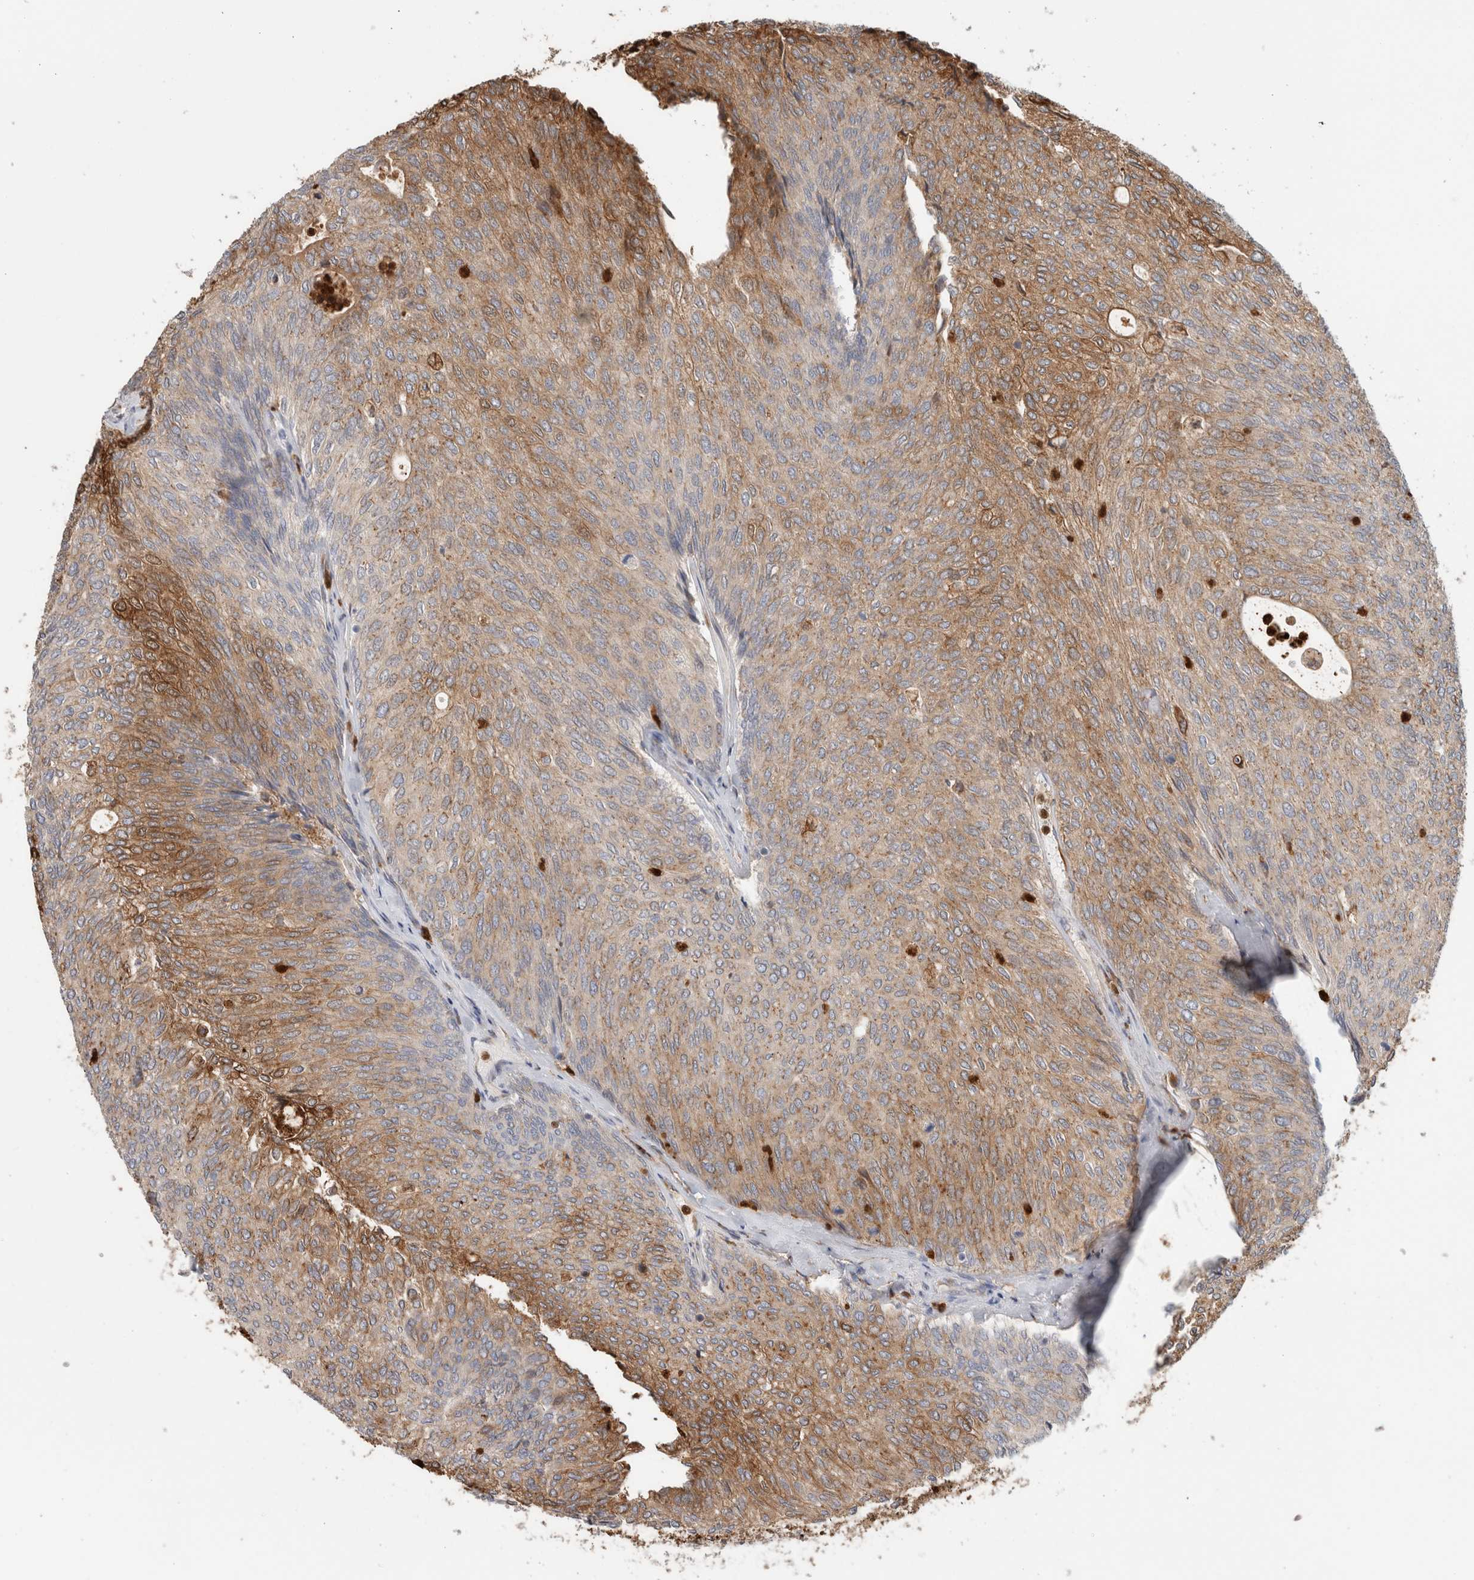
{"staining": {"intensity": "moderate", "quantity": "25%-75%", "location": "cytoplasmic/membranous"}, "tissue": "urothelial cancer", "cell_type": "Tumor cells", "image_type": "cancer", "snomed": [{"axis": "morphology", "description": "Urothelial carcinoma, Low grade"}, {"axis": "topography", "description": "Urinary bladder"}], "caption": "IHC staining of urothelial cancer, which shows medium levels of moderate cytoplasmic/membranous positivity in about 25%-75% of tumor cells indicating moderate cytoplasmic/membranous protein positivity. The staining was performed using DAB (3,3'-diaminobenzidine) (brown) for protein detection and nuclei were counterstained in hematoxylin (blue).", "gene": "P4HA1", "patient": {"sex": "female", "age": 79}}